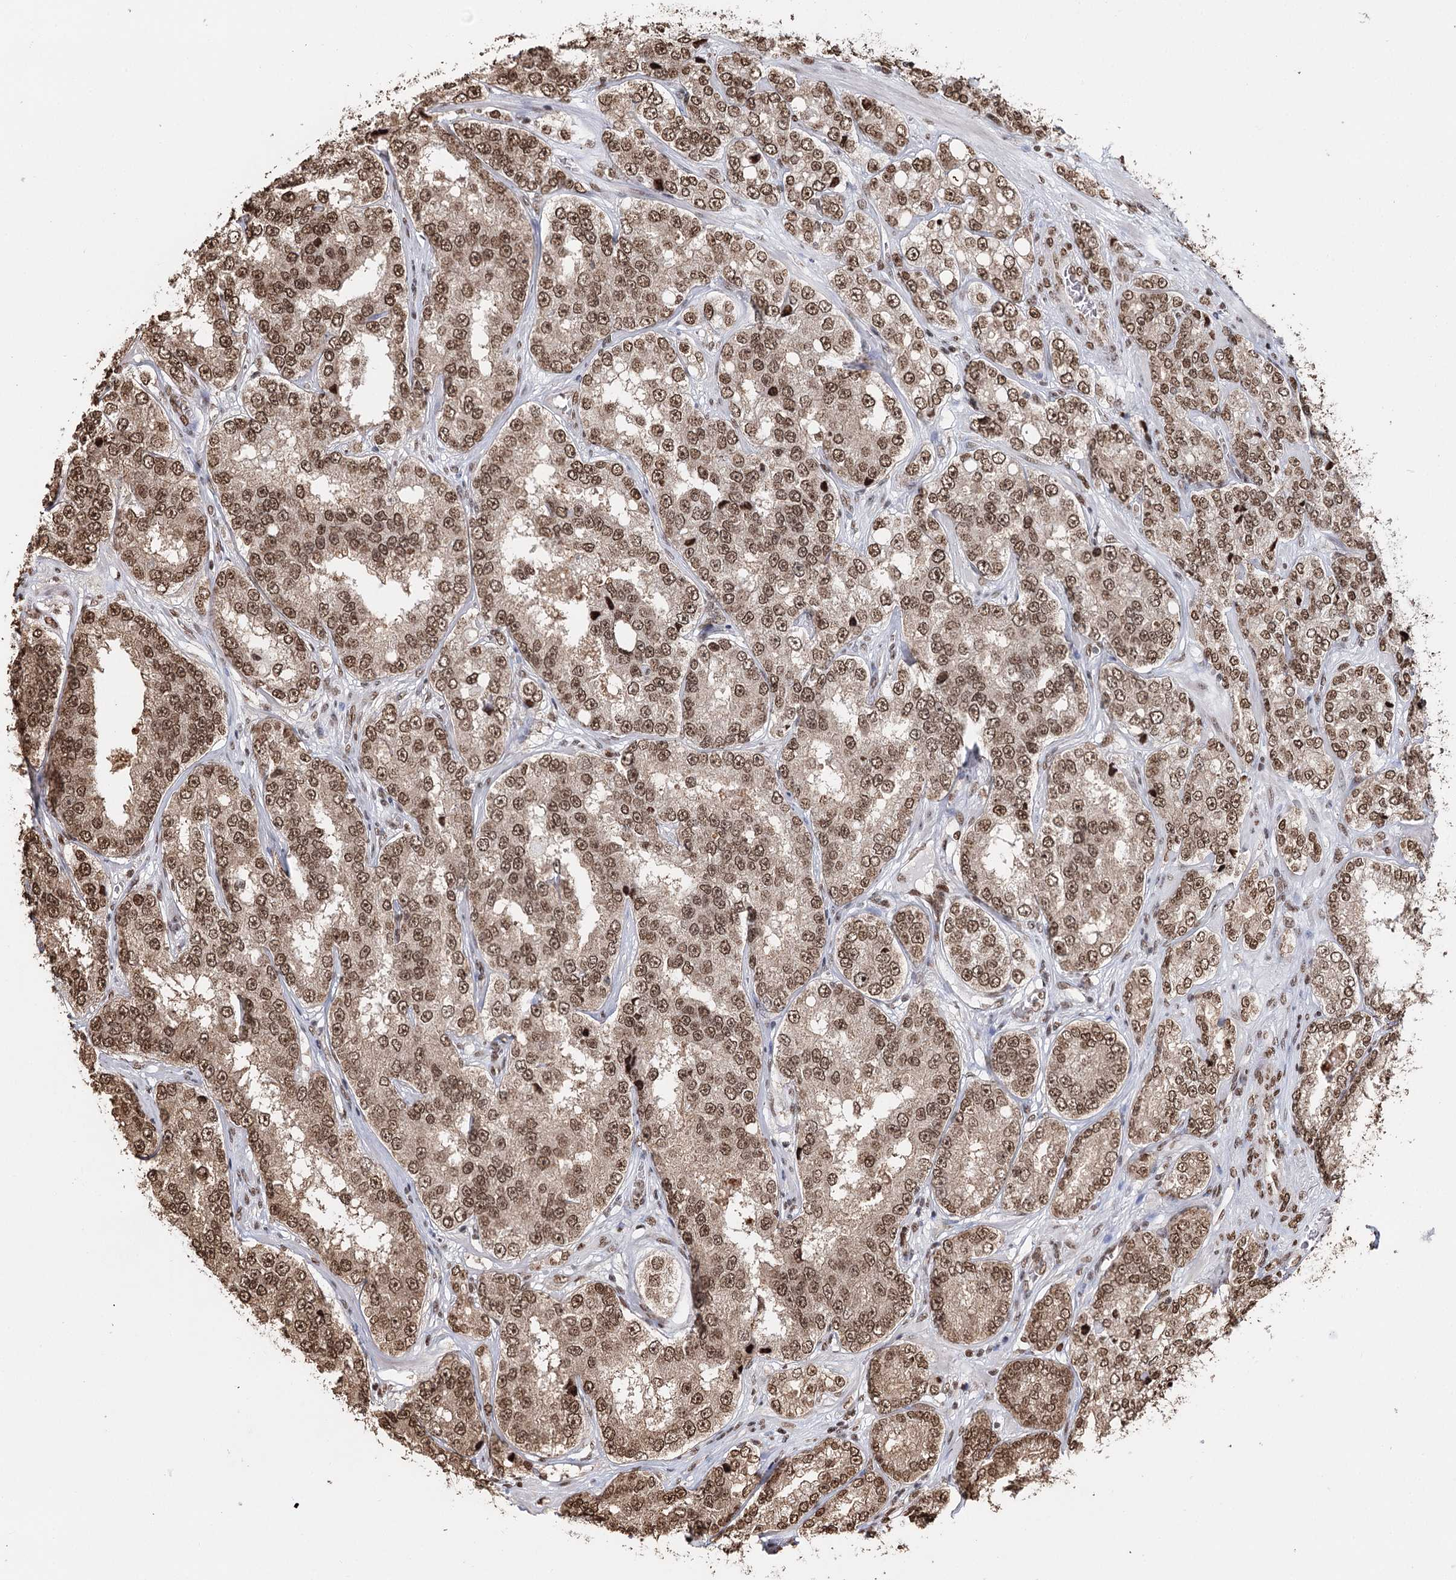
{"staining": {"intensity": "moderate", "quantity": ">75%", "location": "nuclear"}, "tissue": "prostate cancer", "cell_type": "Tumor cells", "image_type": "cancer", "snomed": [{"axis": "morphology", "description": "Normal tissue, NOS"}, {"axis": "morphology", "description": "Adenocarcinoma, High grade"}, {"axis": "topography", "description": "Prostate"}], "caption": "An IHC image of tumor tissue is shown. Protein staining in brown shows moderate nuclear positivity in prostate adenocarcinoma (high-grade) within tumor cells.", "gene": "RPS27A", "patient": {"sex": "male", "age": 83}}